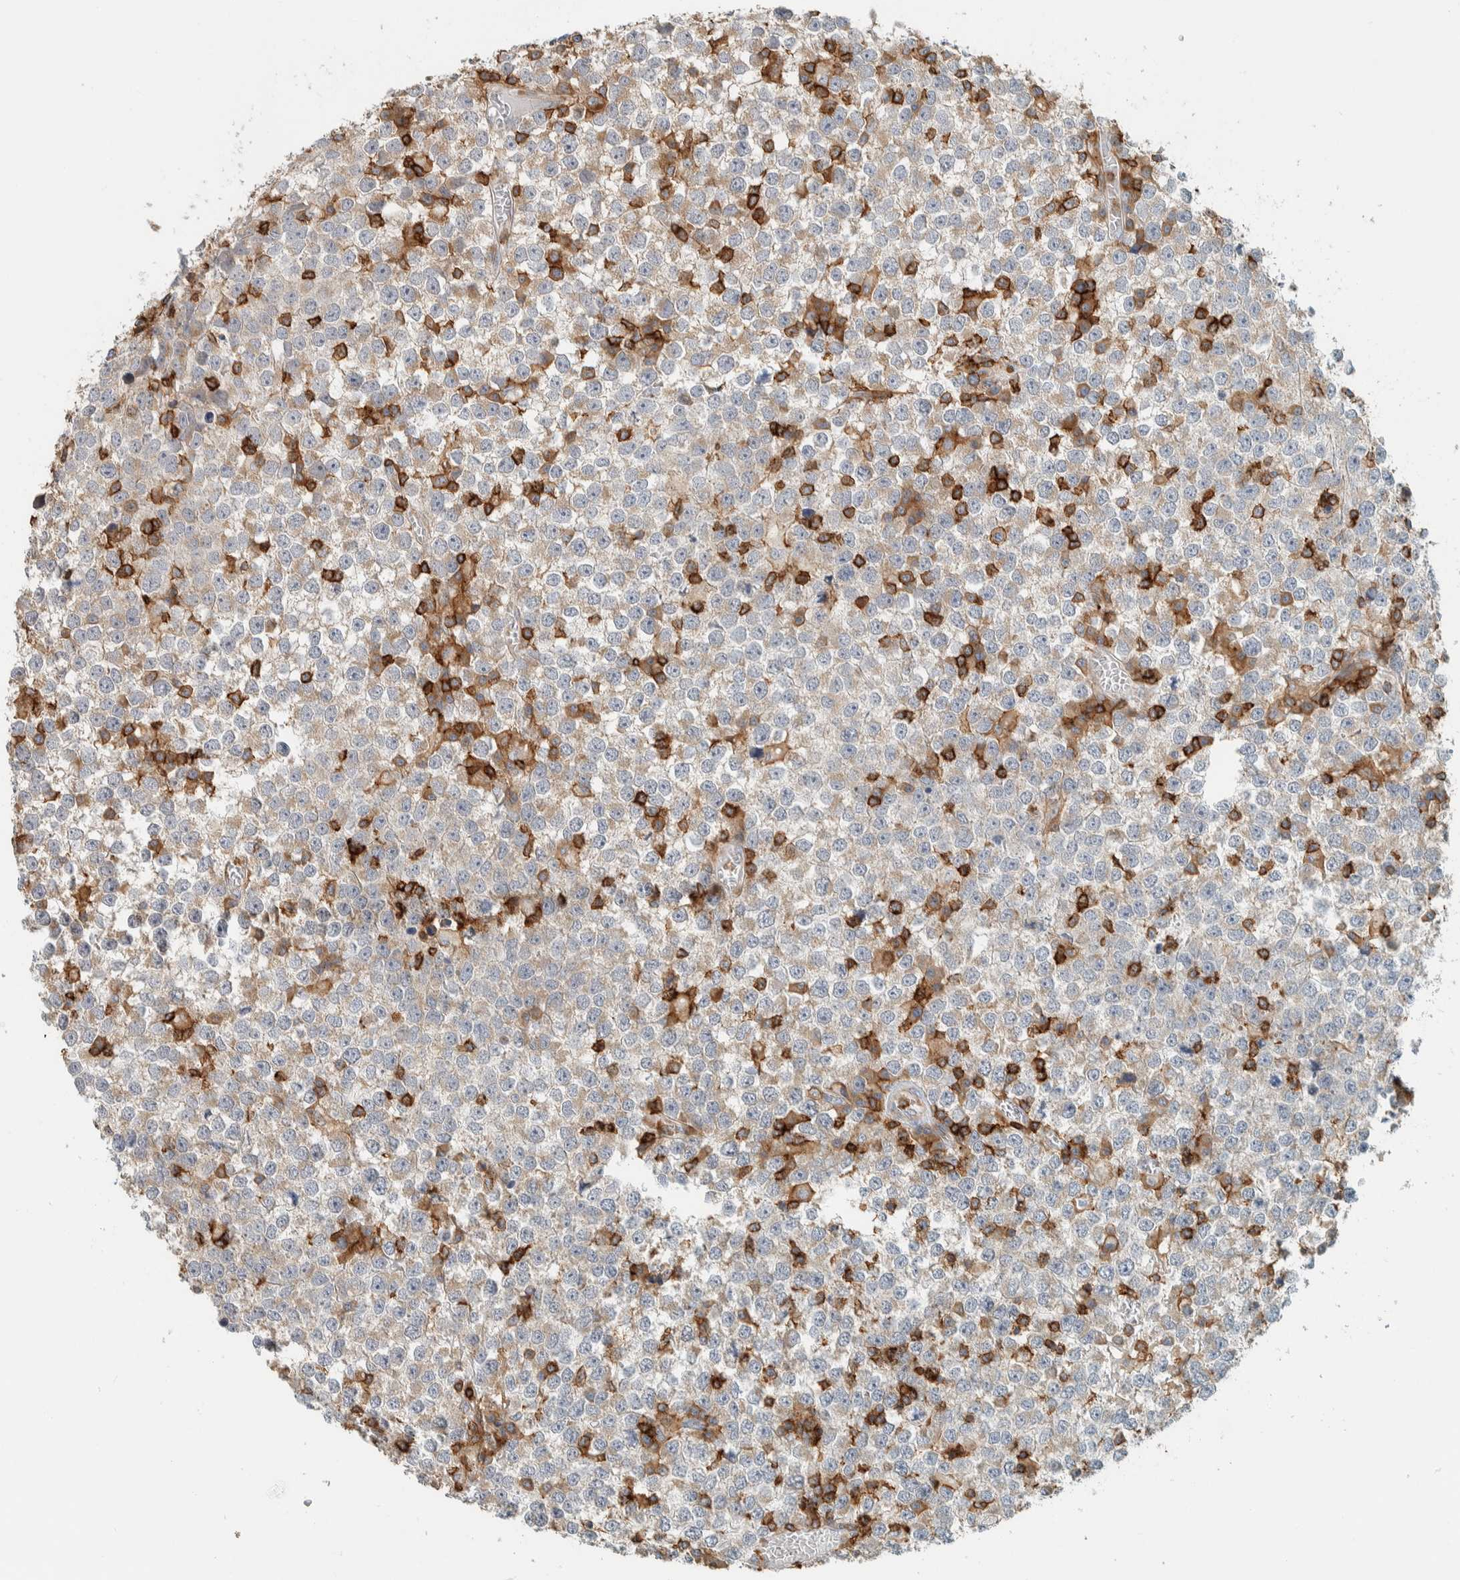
{"staining": {"intensity": "weak", "quantity": "<25%", "location": "cytoplasmic/membranous"}, "tissue": "testis cancer", "cell_type": "Tumor cells", "image_type": "cancer", "snomed": [{"axis": "morphology", "description": "Seminoma, NOS"}, {"axis": "topography", "description": "Testis"}], "caption": "This is an immunohistochemistry micrograph of human testis cancer (seminoma). There is no expression in tumor cells.", "gene": "CCDC57", "patient": {"sex": "male", "age": 65}}